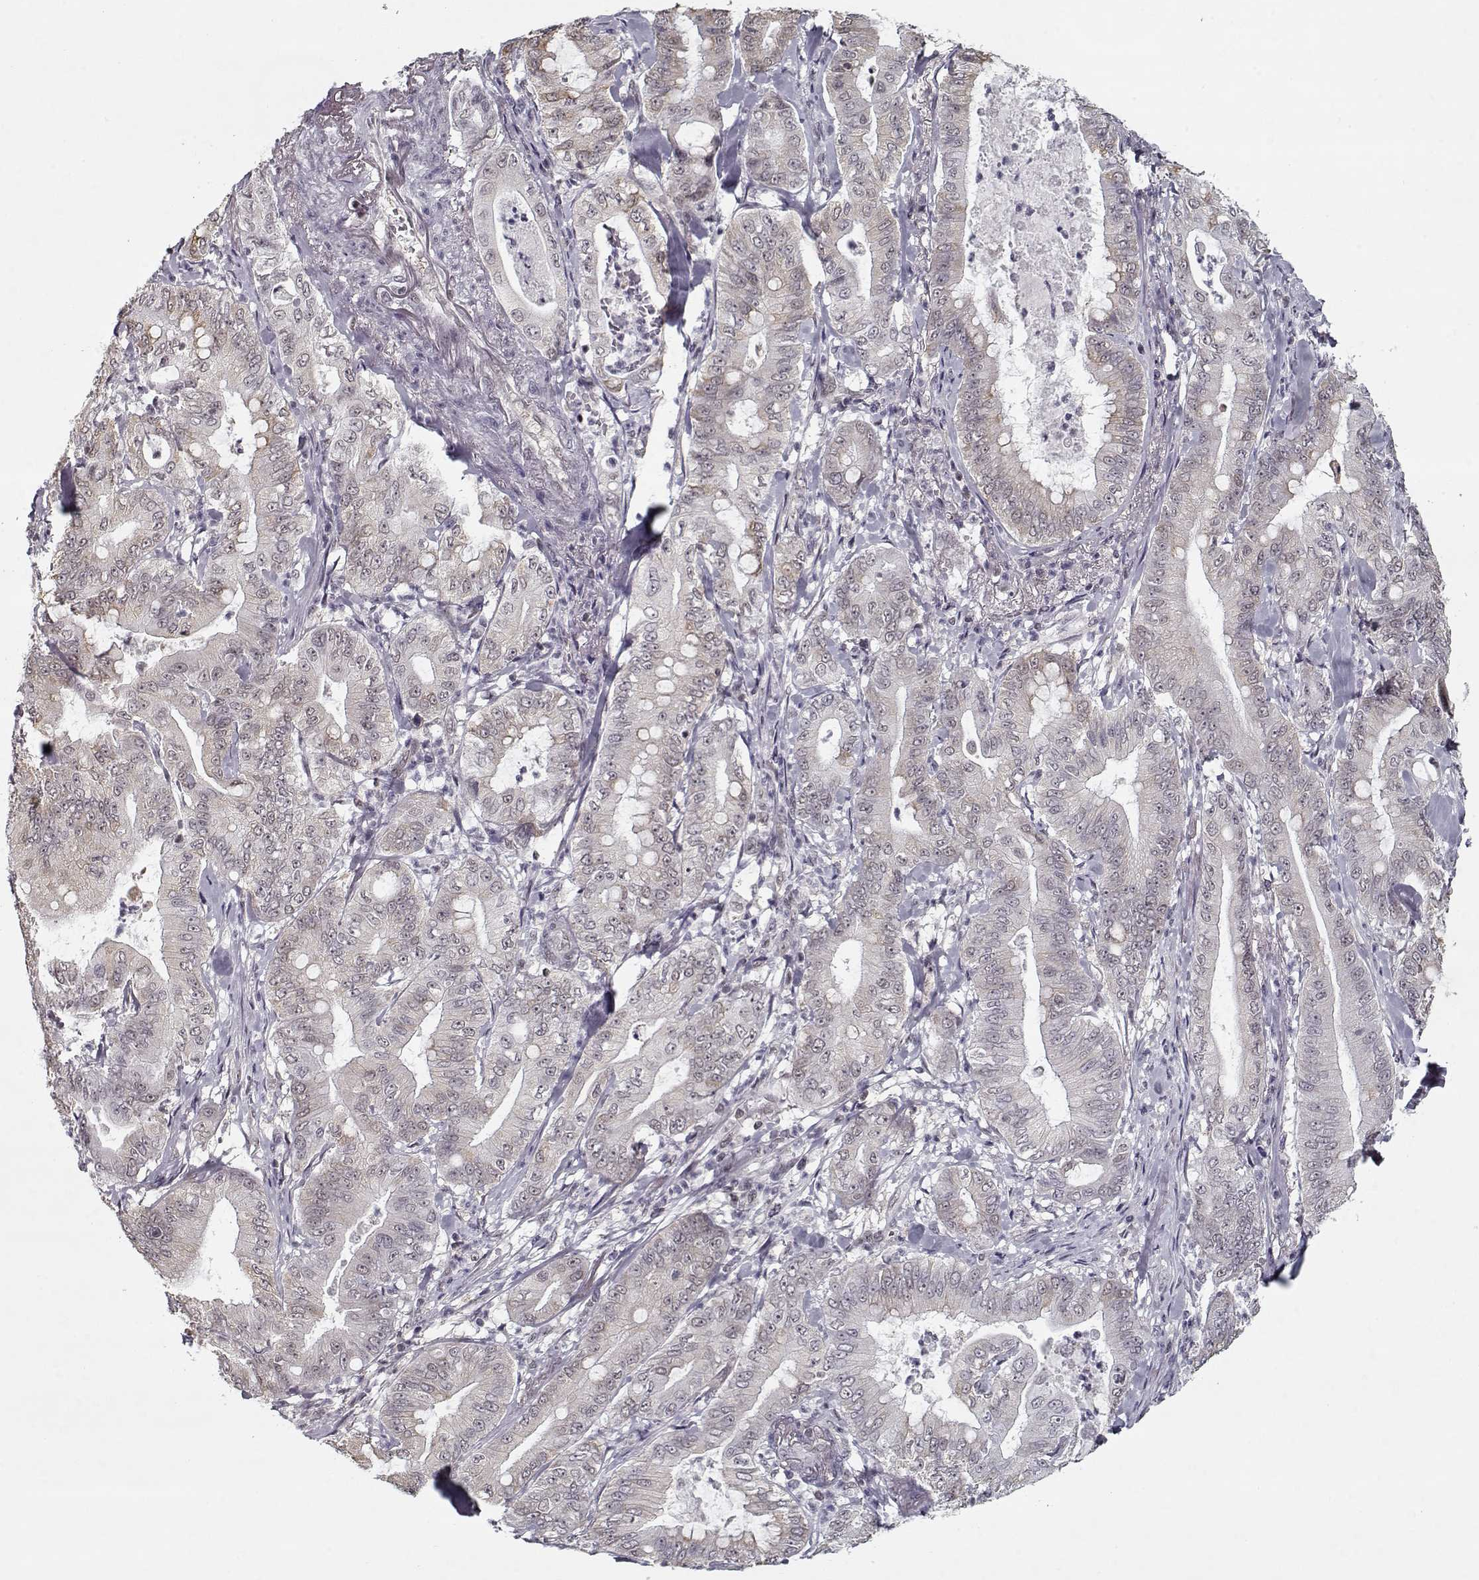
{"staining": {"intensity": "negative", "quantity": "none", "location": "none"}, "tissue": "pancreatic cancer", "cell_type": "Tumor cells", "image_type": "cancer", "snomed": [{"axis": "morphology", "description": "Adenocarcinoma, NOS"}, {"axis": "topography", "description": "Pancreas"}], "caption": "High magnification brightfield microscopy of pancreatic cancer (adenocarcinoma) stained with DAB (3,3'-diaminobenzidine) (brown) and counterstained with hematoxylin (blue): tumor cells show no significant staining.", "gene": "TESPA1", "patient": {"sex": "male", "age": 71}}